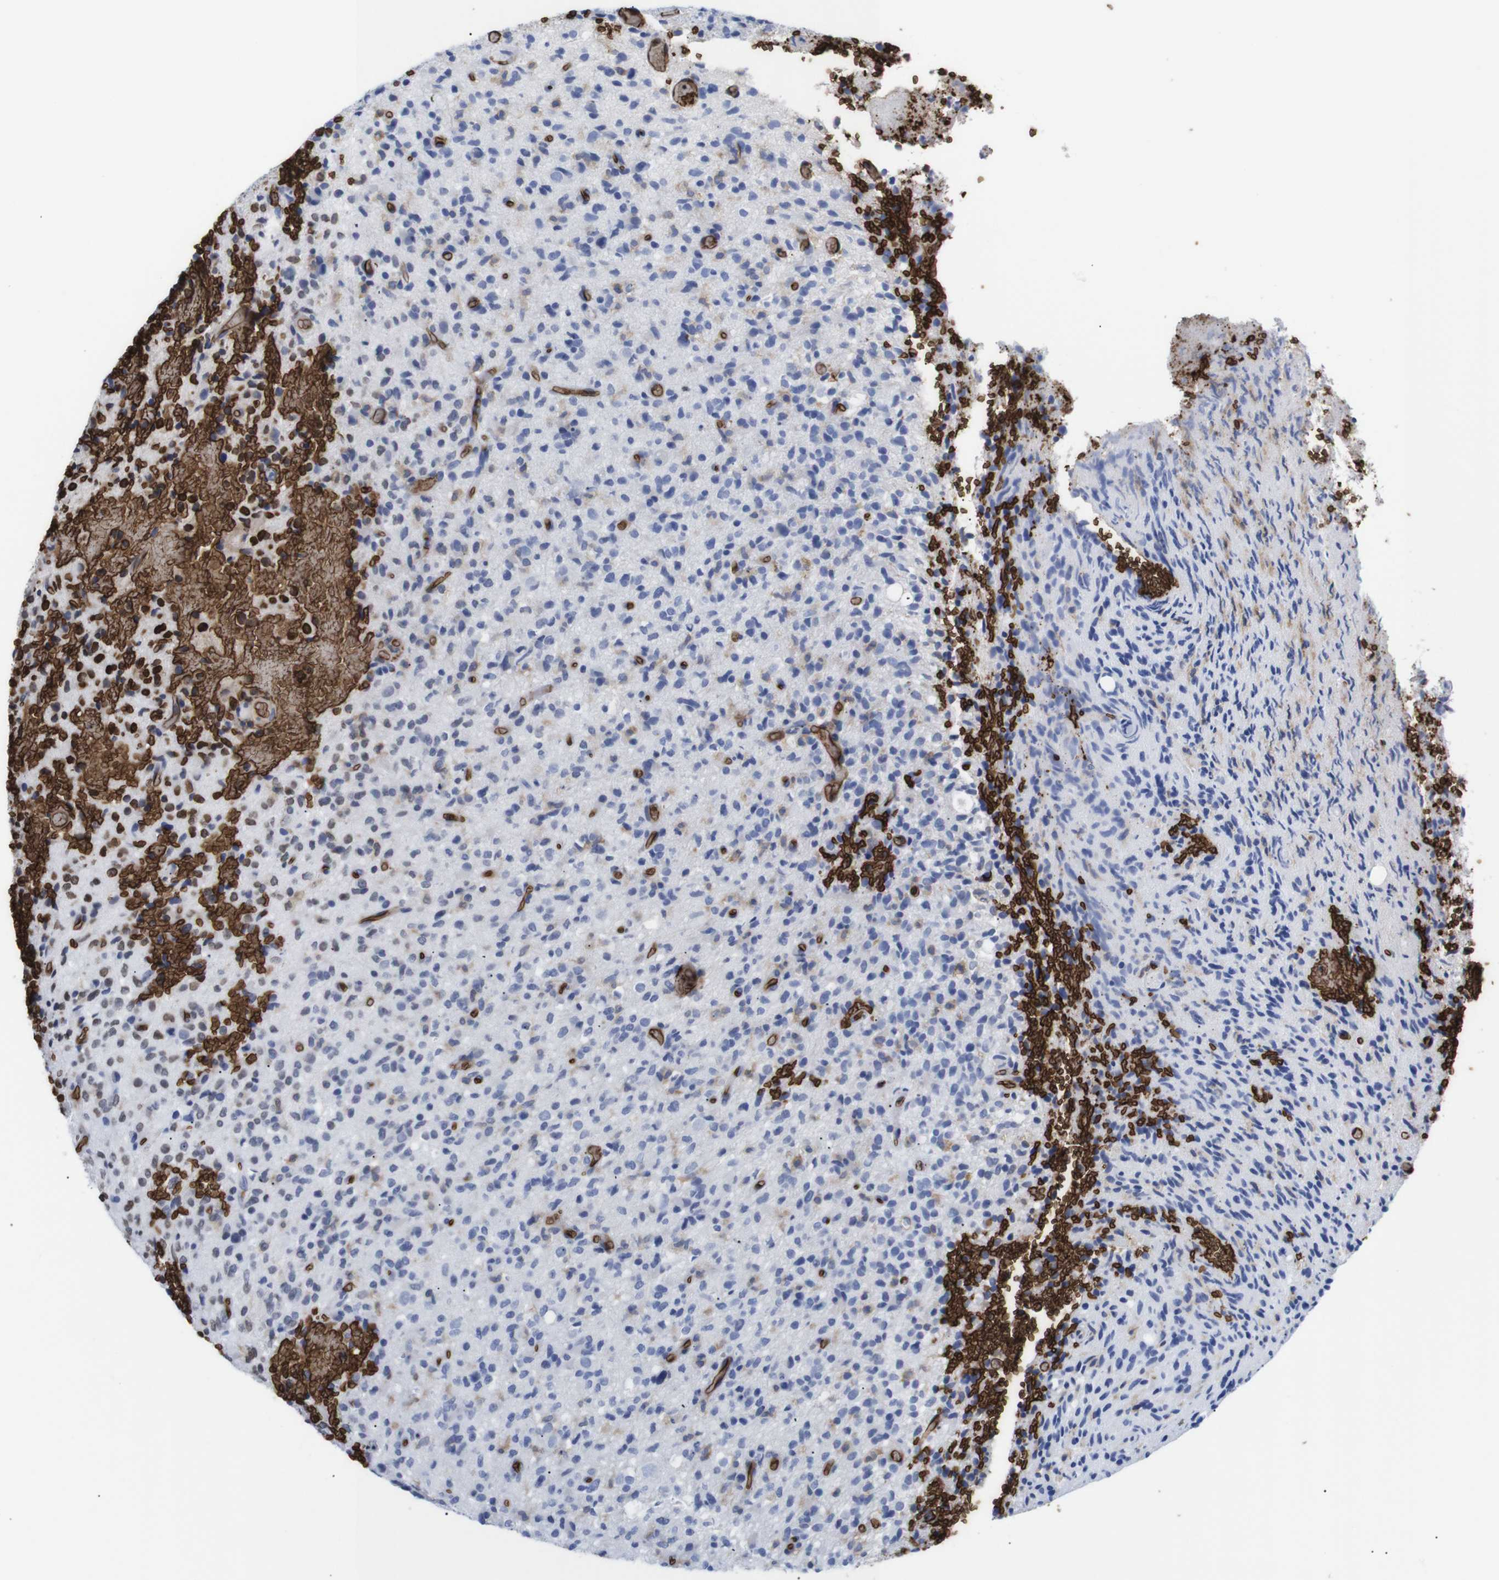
{"staining": {"intensity": "weak", "quantity": "25%-75%", "location": "cytoplasmic/membranous"}, "tissue": "glioma", "cell_type": "Tumor cells", "image_type": "cancer", "snomed": [{"axis": "morphology", "description": "Glioma, malignant, High grade"}, {"axis": "topography", "description": "Brain"}], "caption": "Immunohistochemical staining of human glioma demonstrates weak cytoplasmic/membranous protein expression in approximately 25%-75% of tumor cells.", "gene": "S1PR2", "patient": {"sex": "male", "age": 71}}